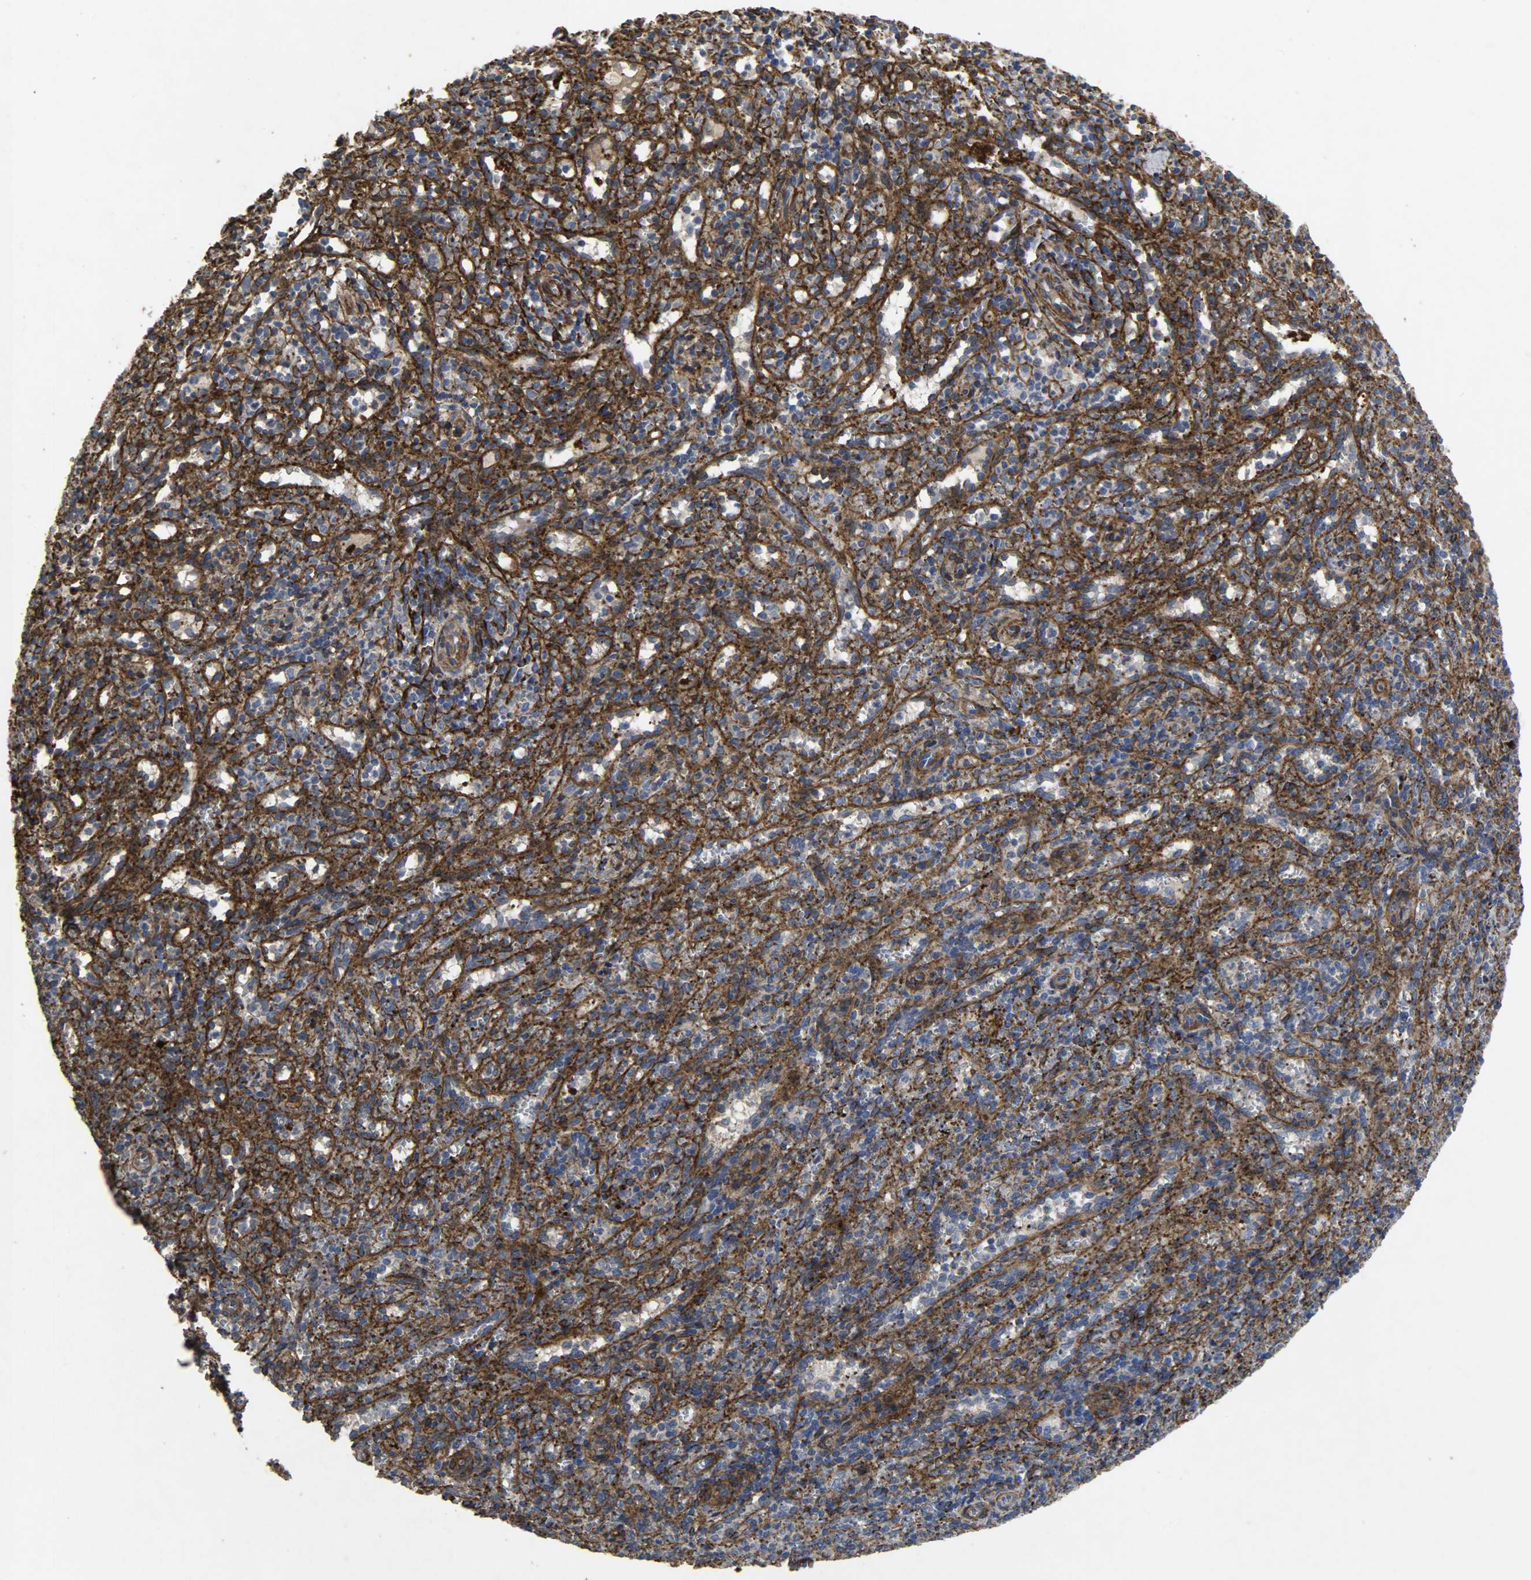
{"staining": {"intensity": "negative", "quantity": "none", "location": "none"}, "tissue": "spleen", "cell_type": "Cells in red pulp", "image_type": "normal", "snomed": [{"axis": "morphology", "description": "Normal tissue, NOS"}, {"axis": "topography", "description": "Spleen"}], "caption": "Immunohistochemical staining of benign spleen displays no significant staining in cells in red pulp. The staining is performed using DAB (3,3'-diaminobenzidine) brown chromogen with nuclei counter-stained in using hematoxylin.", "gene": "TPM4", "patient": {"sex": "female", "age": 10}}